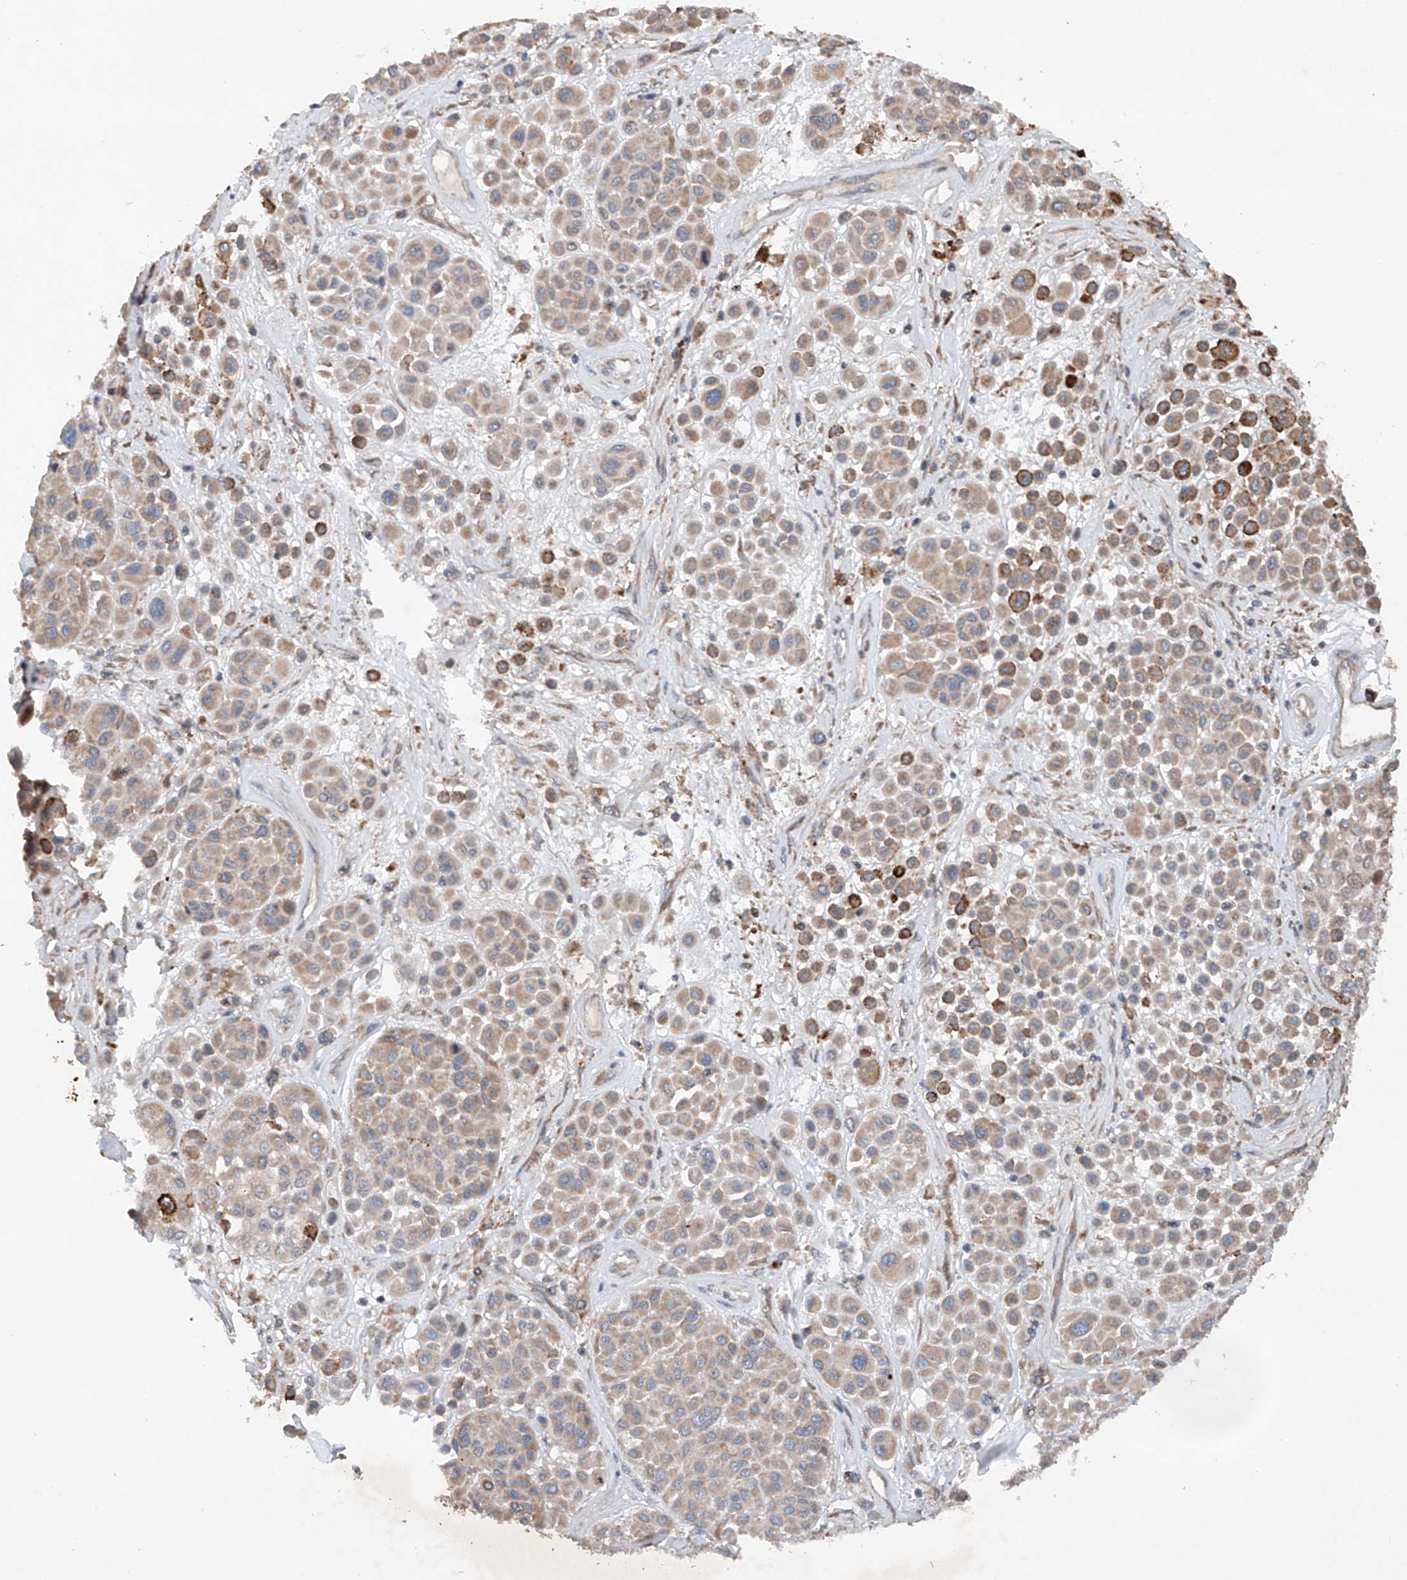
{"staining": {"intensity": "moderate", "quantity": "<25%", "location": "cytoplasmic/membranous"}, "tissue": "melanoma", "cell_type": "Tumor cells", "image_type": "cancer", "snomed": [{"axis": "morphology", "description": "Malignant melanoma, Metastatic site"}, {"axis": "topography", "description": "Soft tissue"}], "caption": "High-magnification brightfield microscopy of melanoma stained with DAB (brown) and counterstained with hematoxylin (blue). tumor cells exhibit moderate cytoplasmic/membranous staining is identified in approximately<25% of cells. (DAB IHC, brown staining for protein, blue staining for nuclei).", "gene": "CEP85L", "patient": {"sex": "male", "age": 41}}